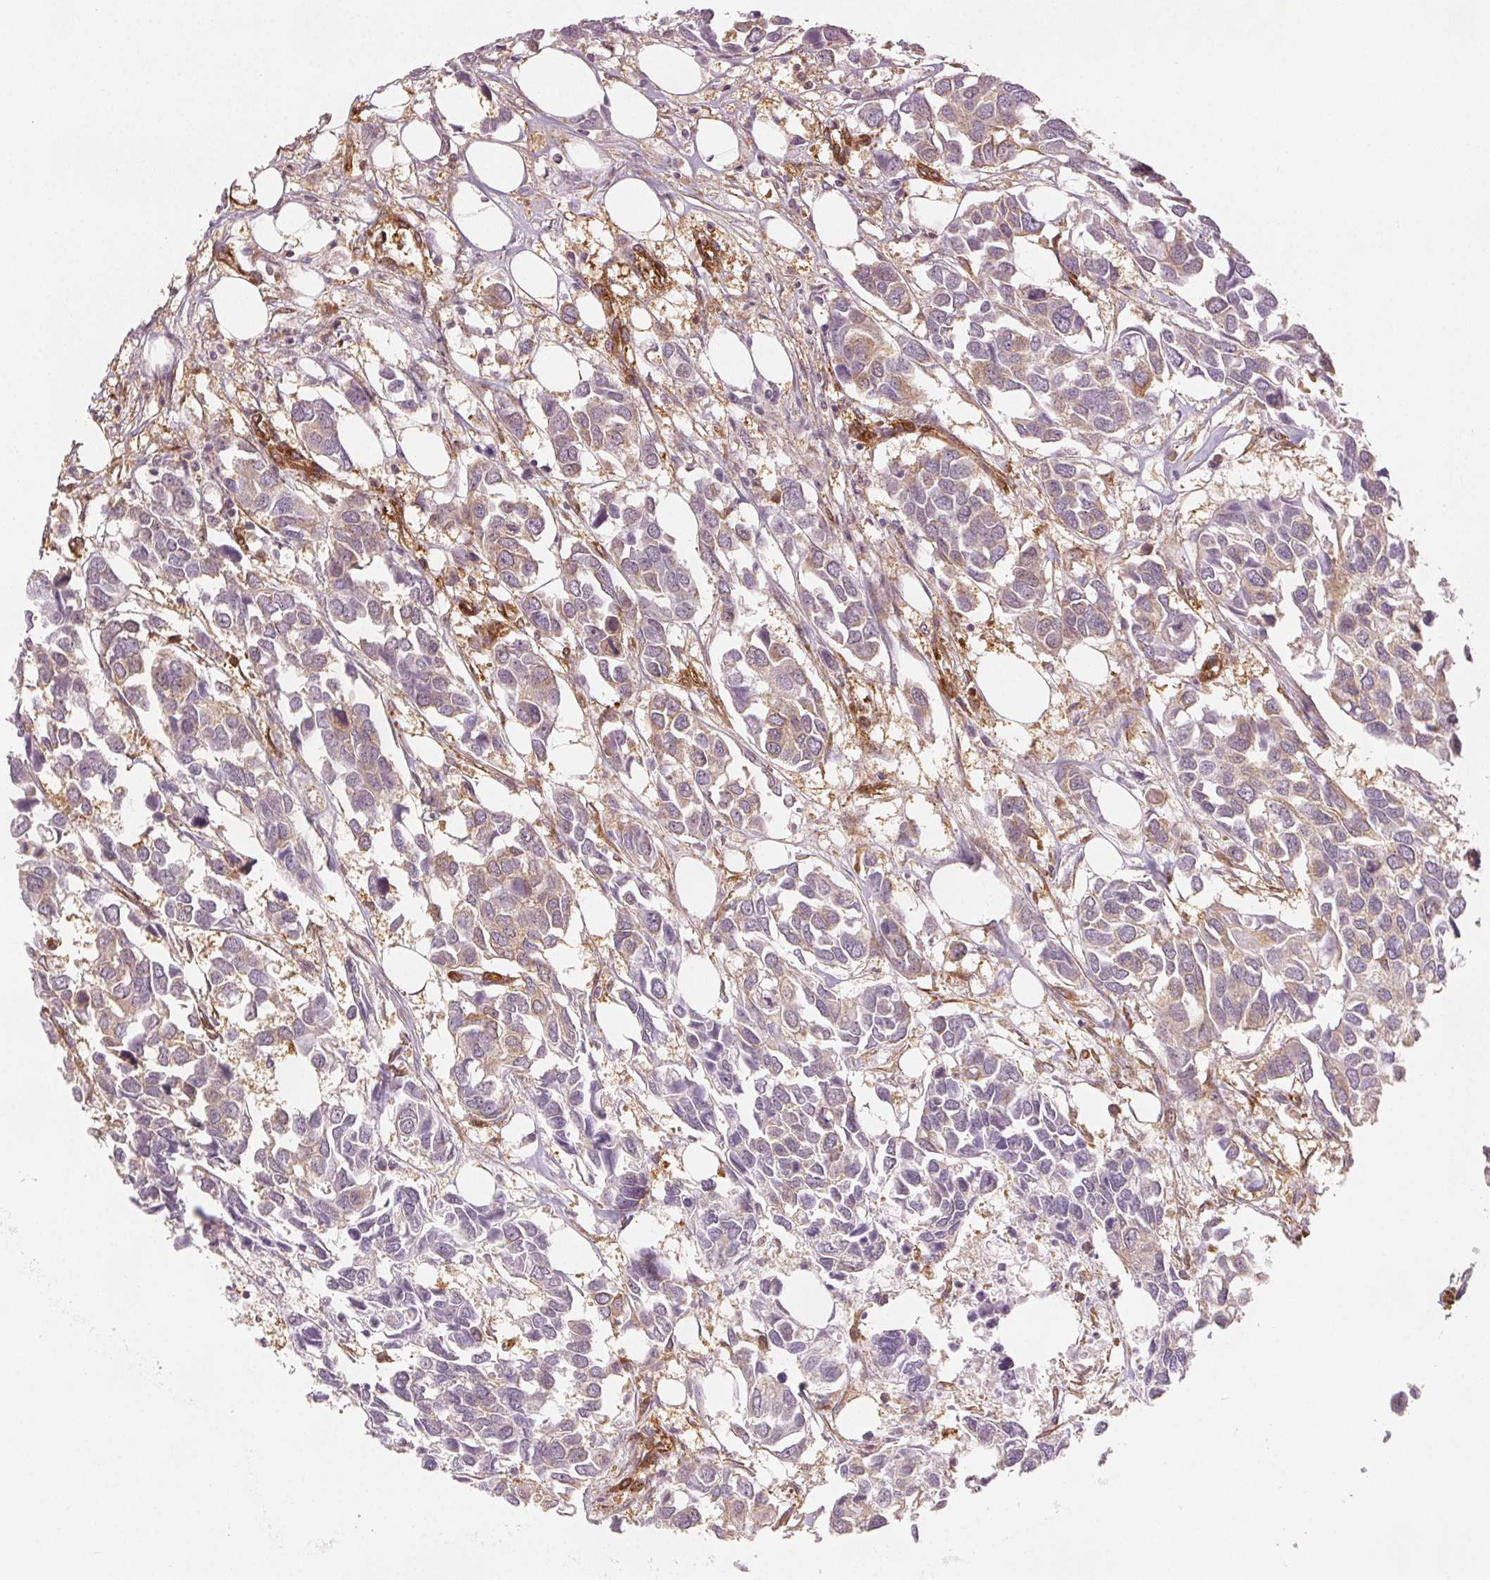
{"staining": {"intensity": "weak", "quantity": "<25%", "location": "cytoplasmic/membranous"}, "tissue": "breast cancer", "cell_type": "Tumor cells", "image_type": "cancer", "snomed": [{"axis": "morphology", "description": "Duct carcinoma"}, {"axis": "topography", "description": "Breast"}], "caption": "A histopathology image of breast intraductal carcinoma stained for a protein reveals no brown staining in tumor cells.", "gene": "DIAPH2", "patient": {"sex": "female", "age": 83}}